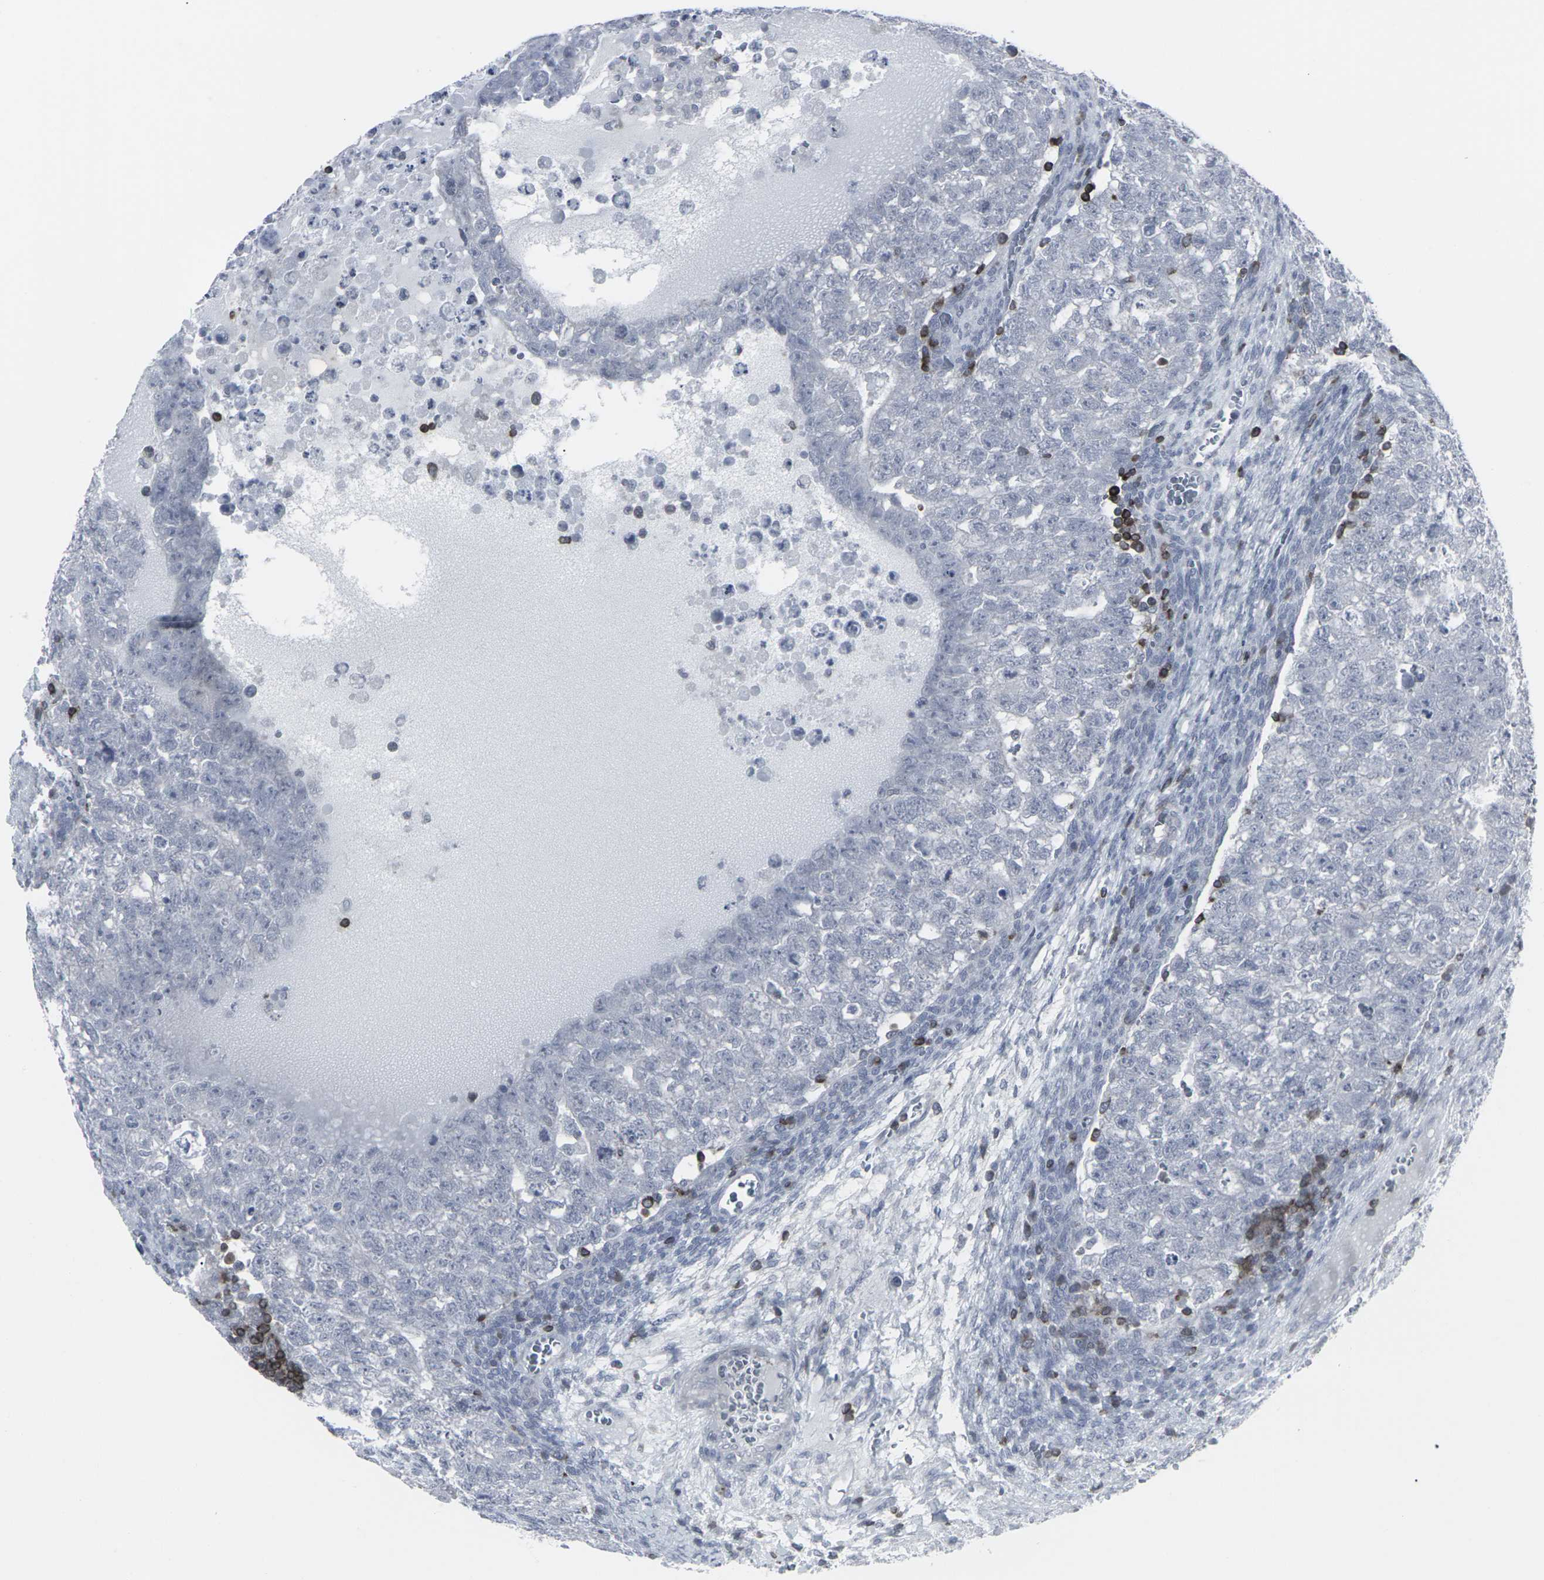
{"staining": {"intensity": "negative", "quantity": "none", "location": "none"}, "tissue": "testis cancer", "cell_type": "Tumor cells", "image_type": "cancer", "snomed": [{"axis": "morphology", "description": "Seminoma, NOS"}, {"axis": "morphology", "description": "Carcinoma, Embryonal, NOS"}, {"axis": "topography", "description": "Testis"}], "caption": "High power microscopy image of an immunohistochemistry micrograph of testis embryonal carcinoma, revealing no significant staining in tumor cells. (DAB immunohistochemistry (IHC), high magnification).", "gene": "APOBEC2", "patient": {"sex": "male", "age": 38}}